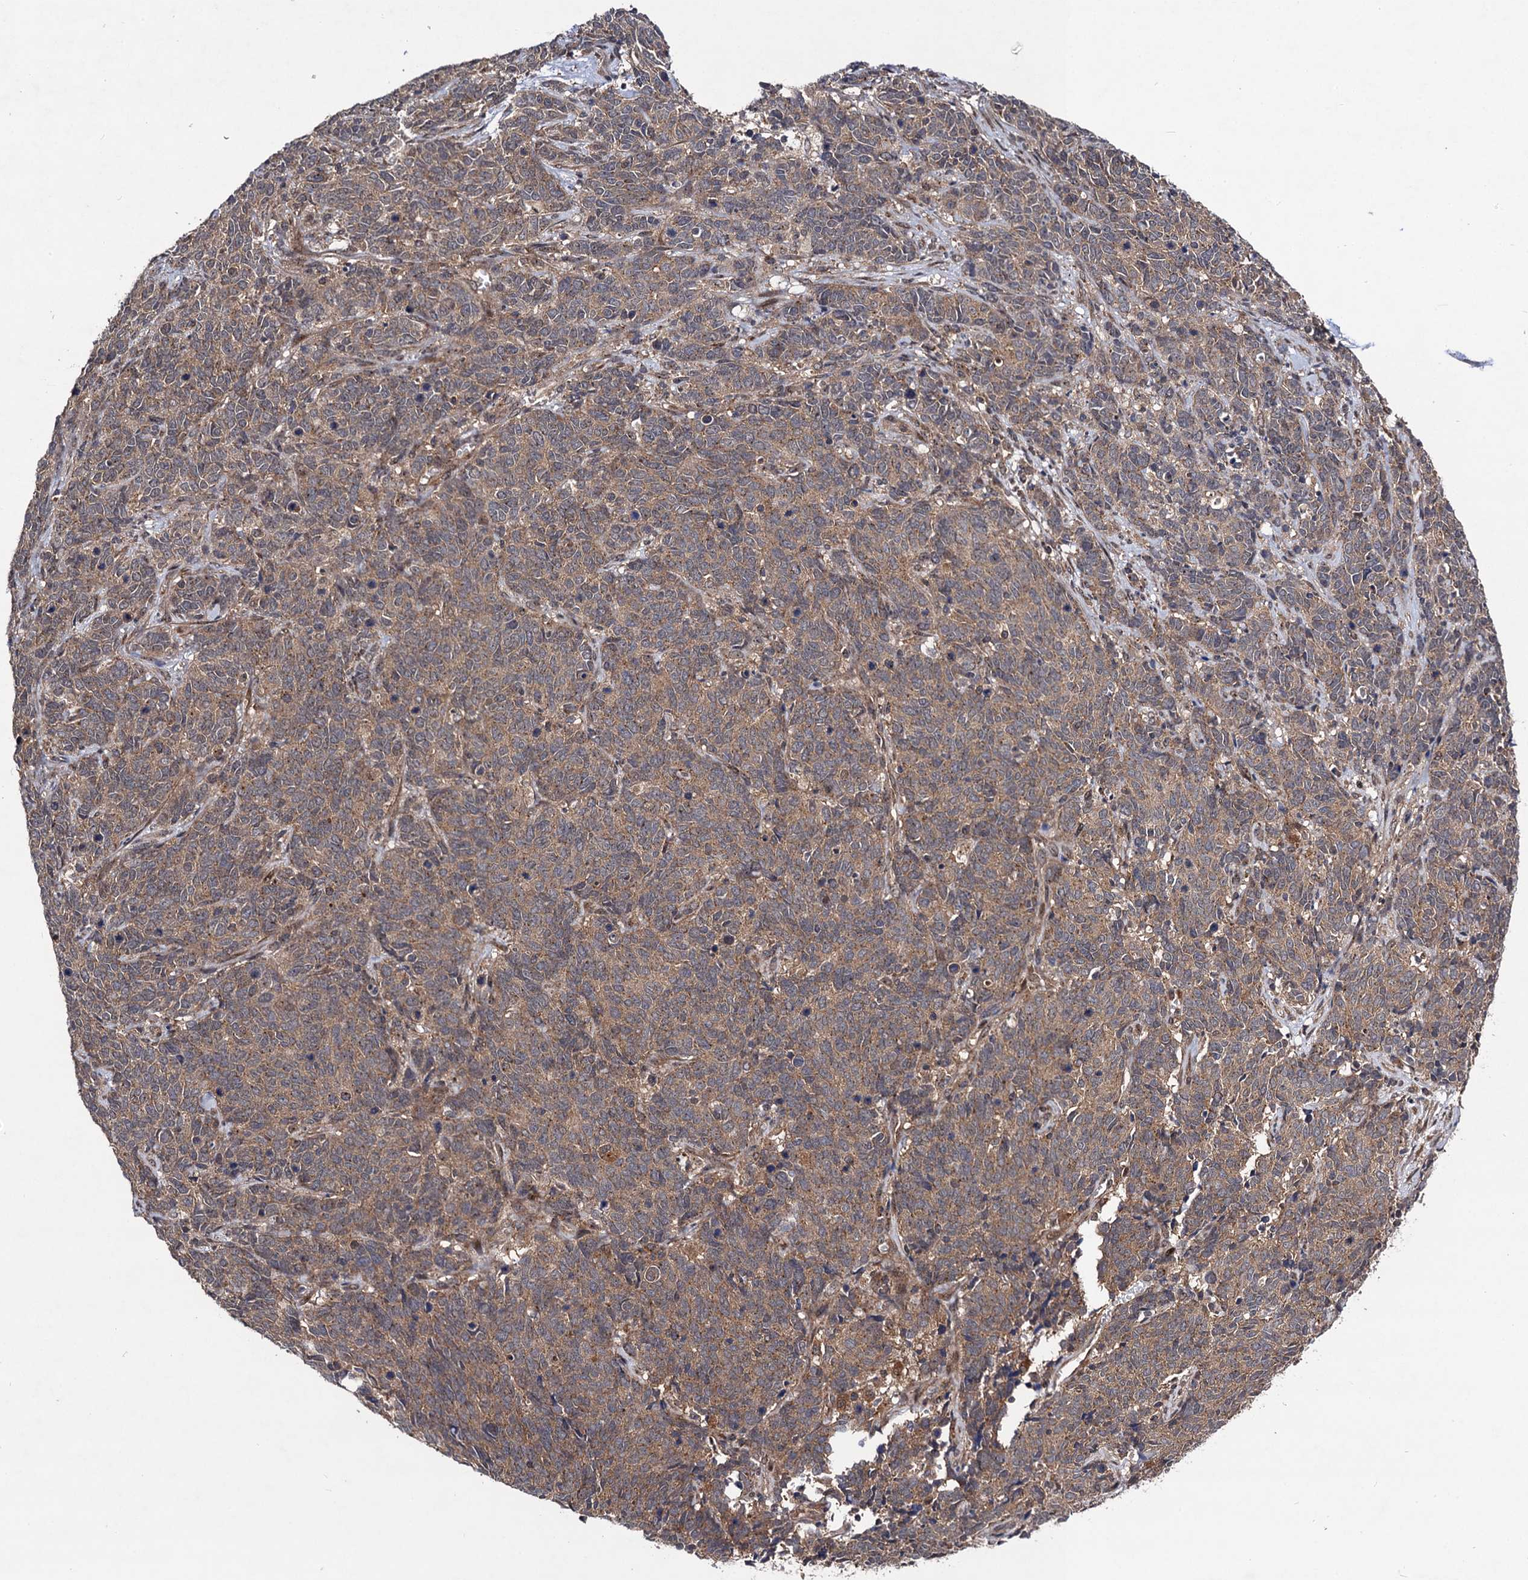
{"staining": {"intensity": "moderate", "quantity": ">75%", "location": "cytoplasmic/membranous"}, "tissue": "cervical cancer", "cell_type": "Tumor cells", "image_type": "cancer", "snomed": [{"axis": "morphology", "description": "Squamous cell carcinoma, NOS"}, {"axis": "topography", "description": "Cervix"}], "caption": "This is a micrograph of immunohistochemistry (IHC) staining of cervical cancer, which shows moderate positivity in the cytoplasmic/membranous of tumor cells.", "gene": "KXD1", "patient": {"sex": "female", "age": 60}}